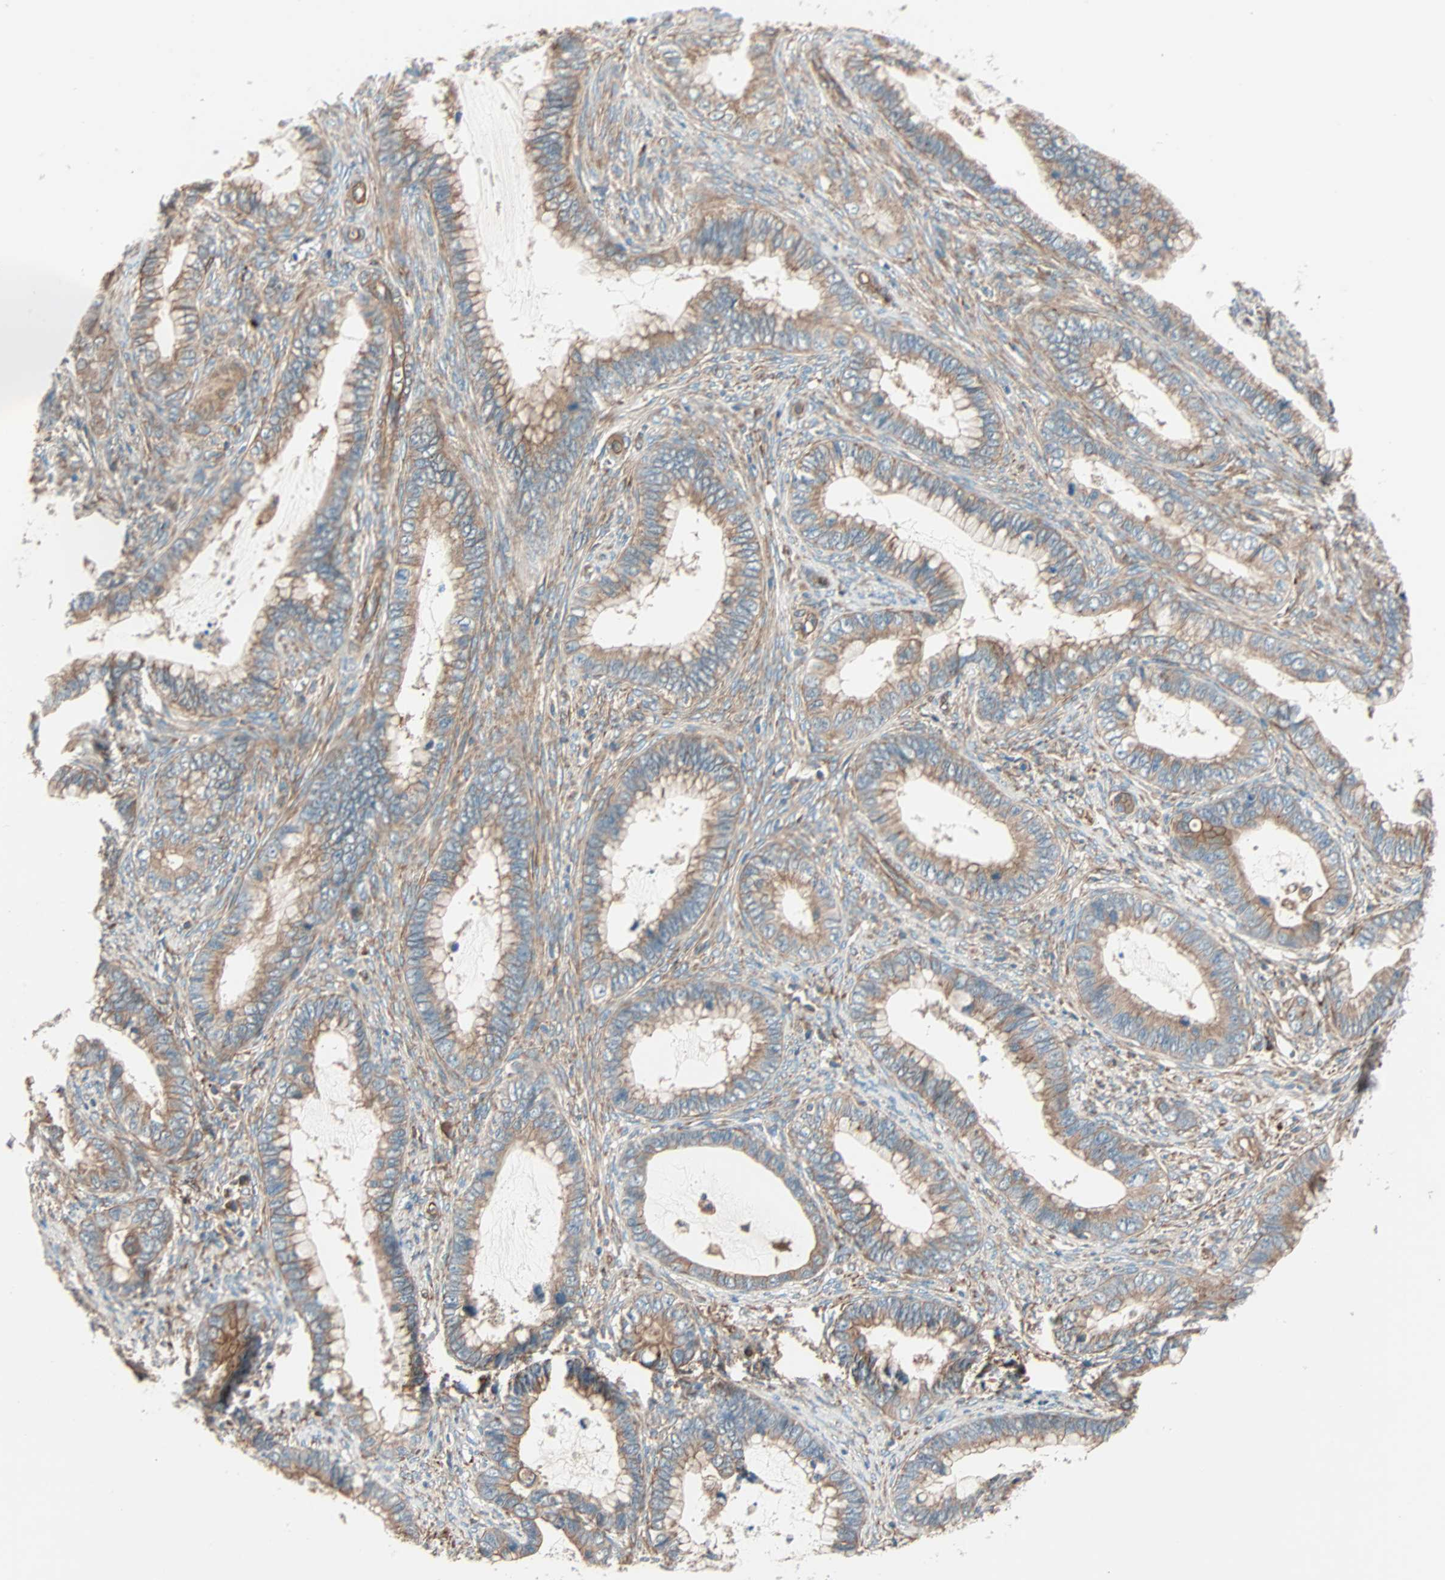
{"staining": {"intensity": "moderate", "quantity": ">75%", "location": "cytoplasmic/membranous"}, "tissue": "cervical cancer", "cell_type": "Tumor cells", "image_type": "cancer", "snomed": [{"axis": "morphology", "description": "Adenocarcinoma, NOS"}, {"axis": "topography", "description": "Cervix"}], "caption": "An immunohistochemistry histopathology image of tumor tissue is shown. Protein staining in brown labels moderate cytoplasmic/membranous positivity in cervical cancer within tumor cells.", "gene": "PHYH", "patient": {"sex": "female", "age": 44}}